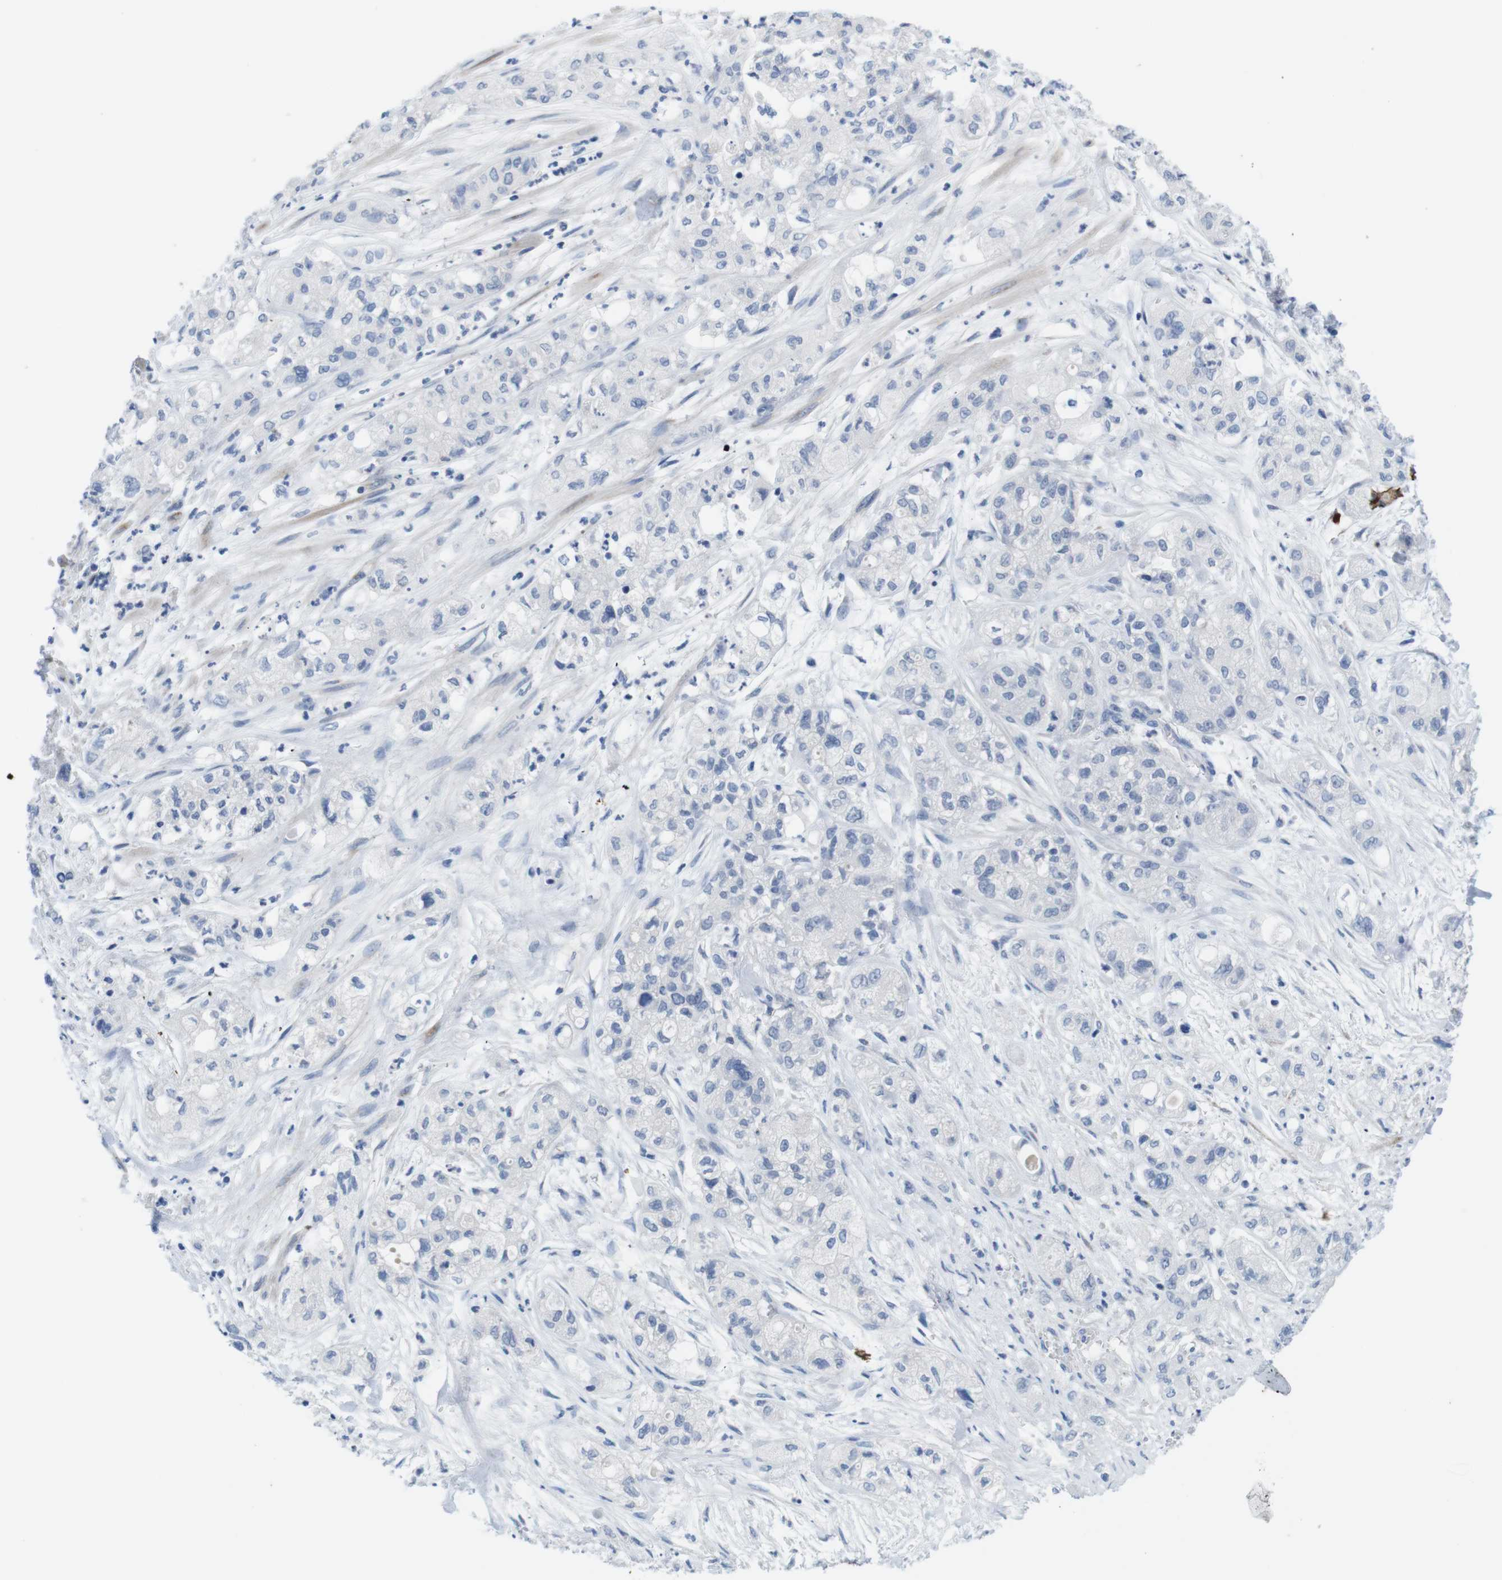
{"staining": {"intensity": "negative", "quantity": "none", "location": "none"}, "tissue": "pancreatic cancer", "cell_type": "Tumor cells", "image_type": "cancer", "snomed": [{"axis": "morphology", "description": "Adenocarcinoma, NOS"}, {"axis": "topography", "description": "Pancreas"}], "caption": "A high-resolution photomicrograph shows immunohistochemistry staining of adenocarcinoma (pancreatic), which demonstrates no significant staining in tumor cells.", "gene": "MAP6", "patient": {"sex": "female", "age": 78}}